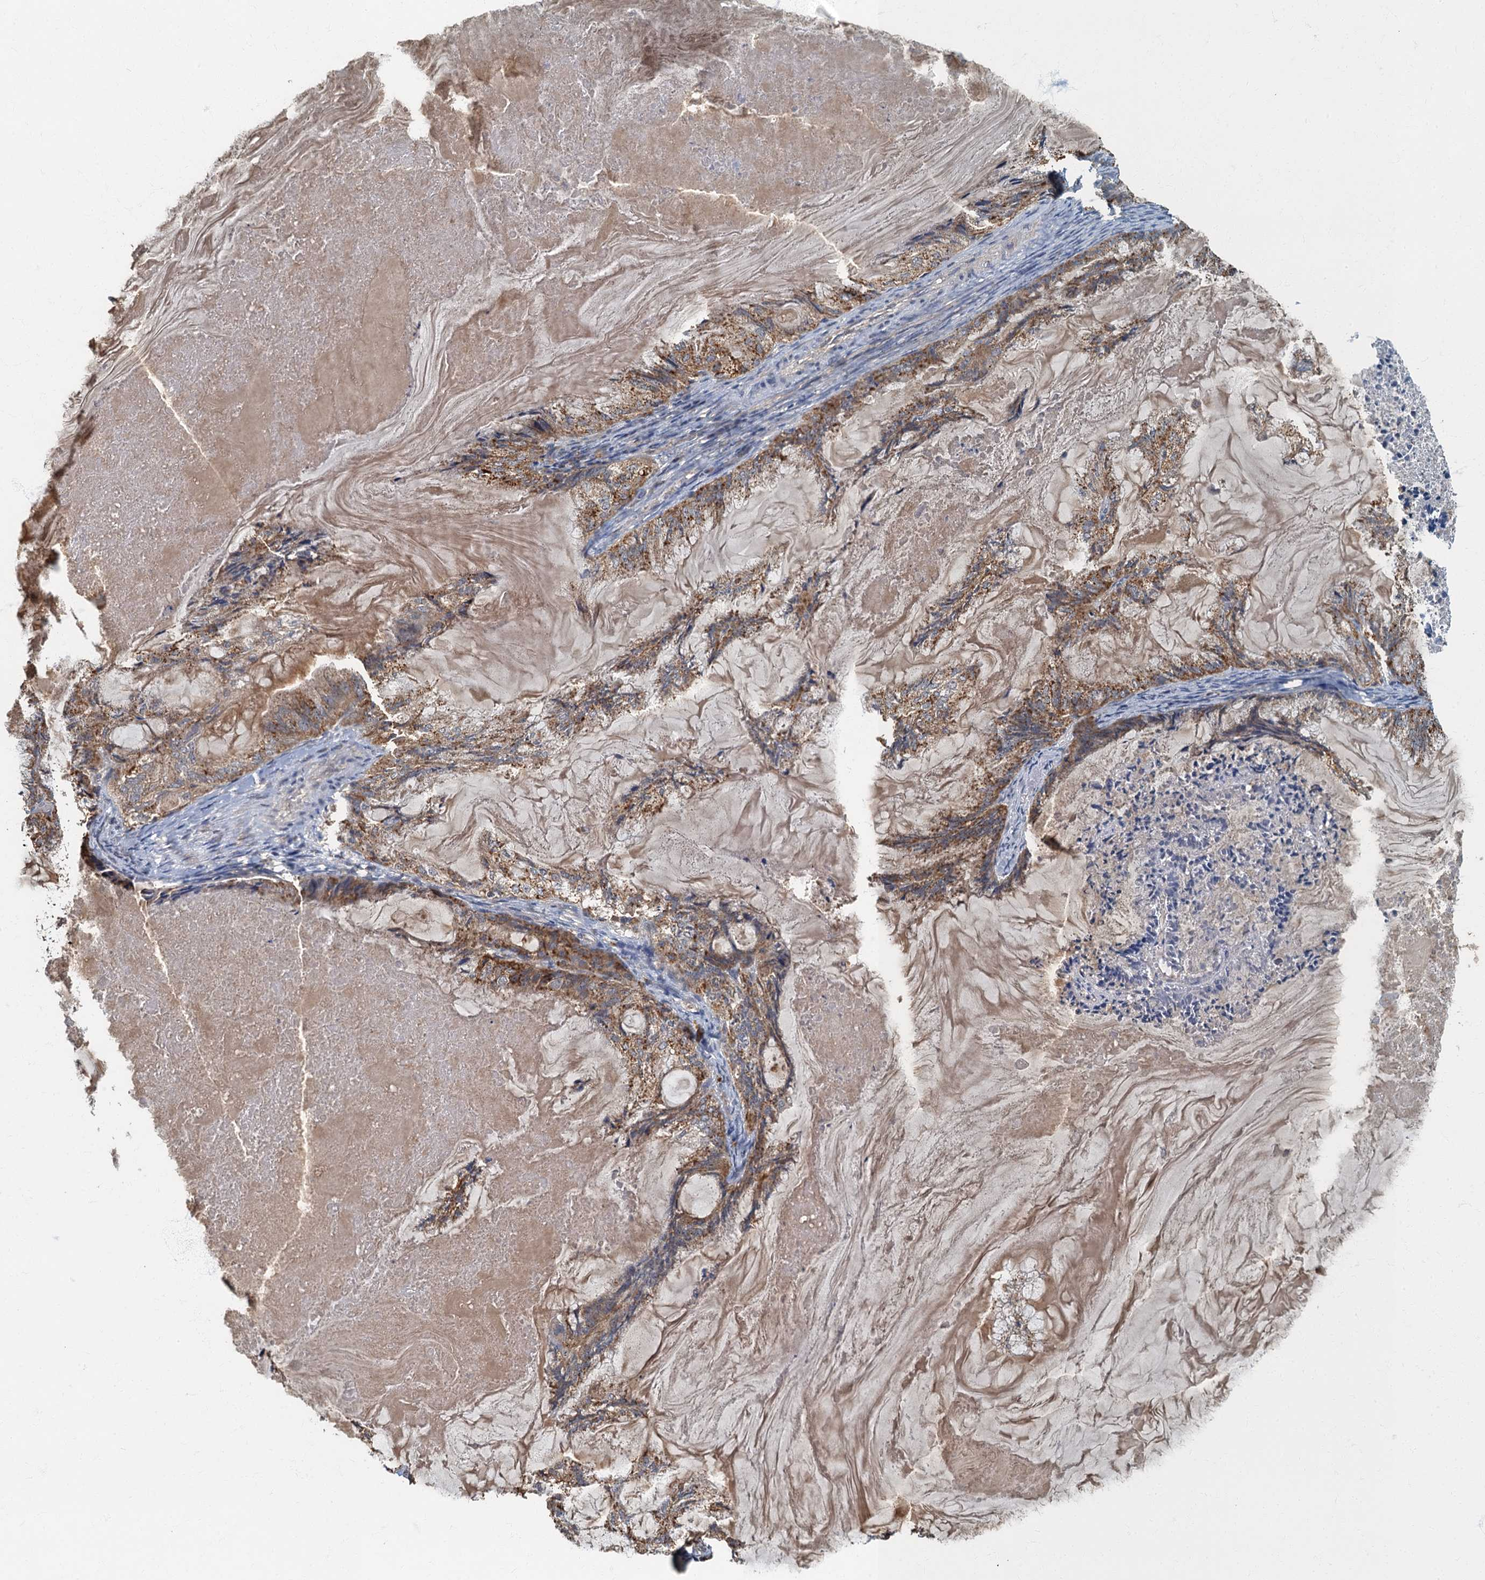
{"staining": {"intensity": "moderate", "quantity": ">75%", "location": "cytoplasmic/membranous"}, "tissue": "endometrial cancer", "cell_type": "Tumor cells", "image_type": "cancer", "snomed": [{"axis": "morphology", "description": "Adenocarcinoma, NOS"}, {"axis": "topography", "description": "Endometrium"}], "caption": "Moderate cytoplasmic/membranous protein positivity is appreciated in about >75% of tumor cells in endometrial cancer.", "gene": "WDCP", "patient": {"sex": "female", "age": 86}}